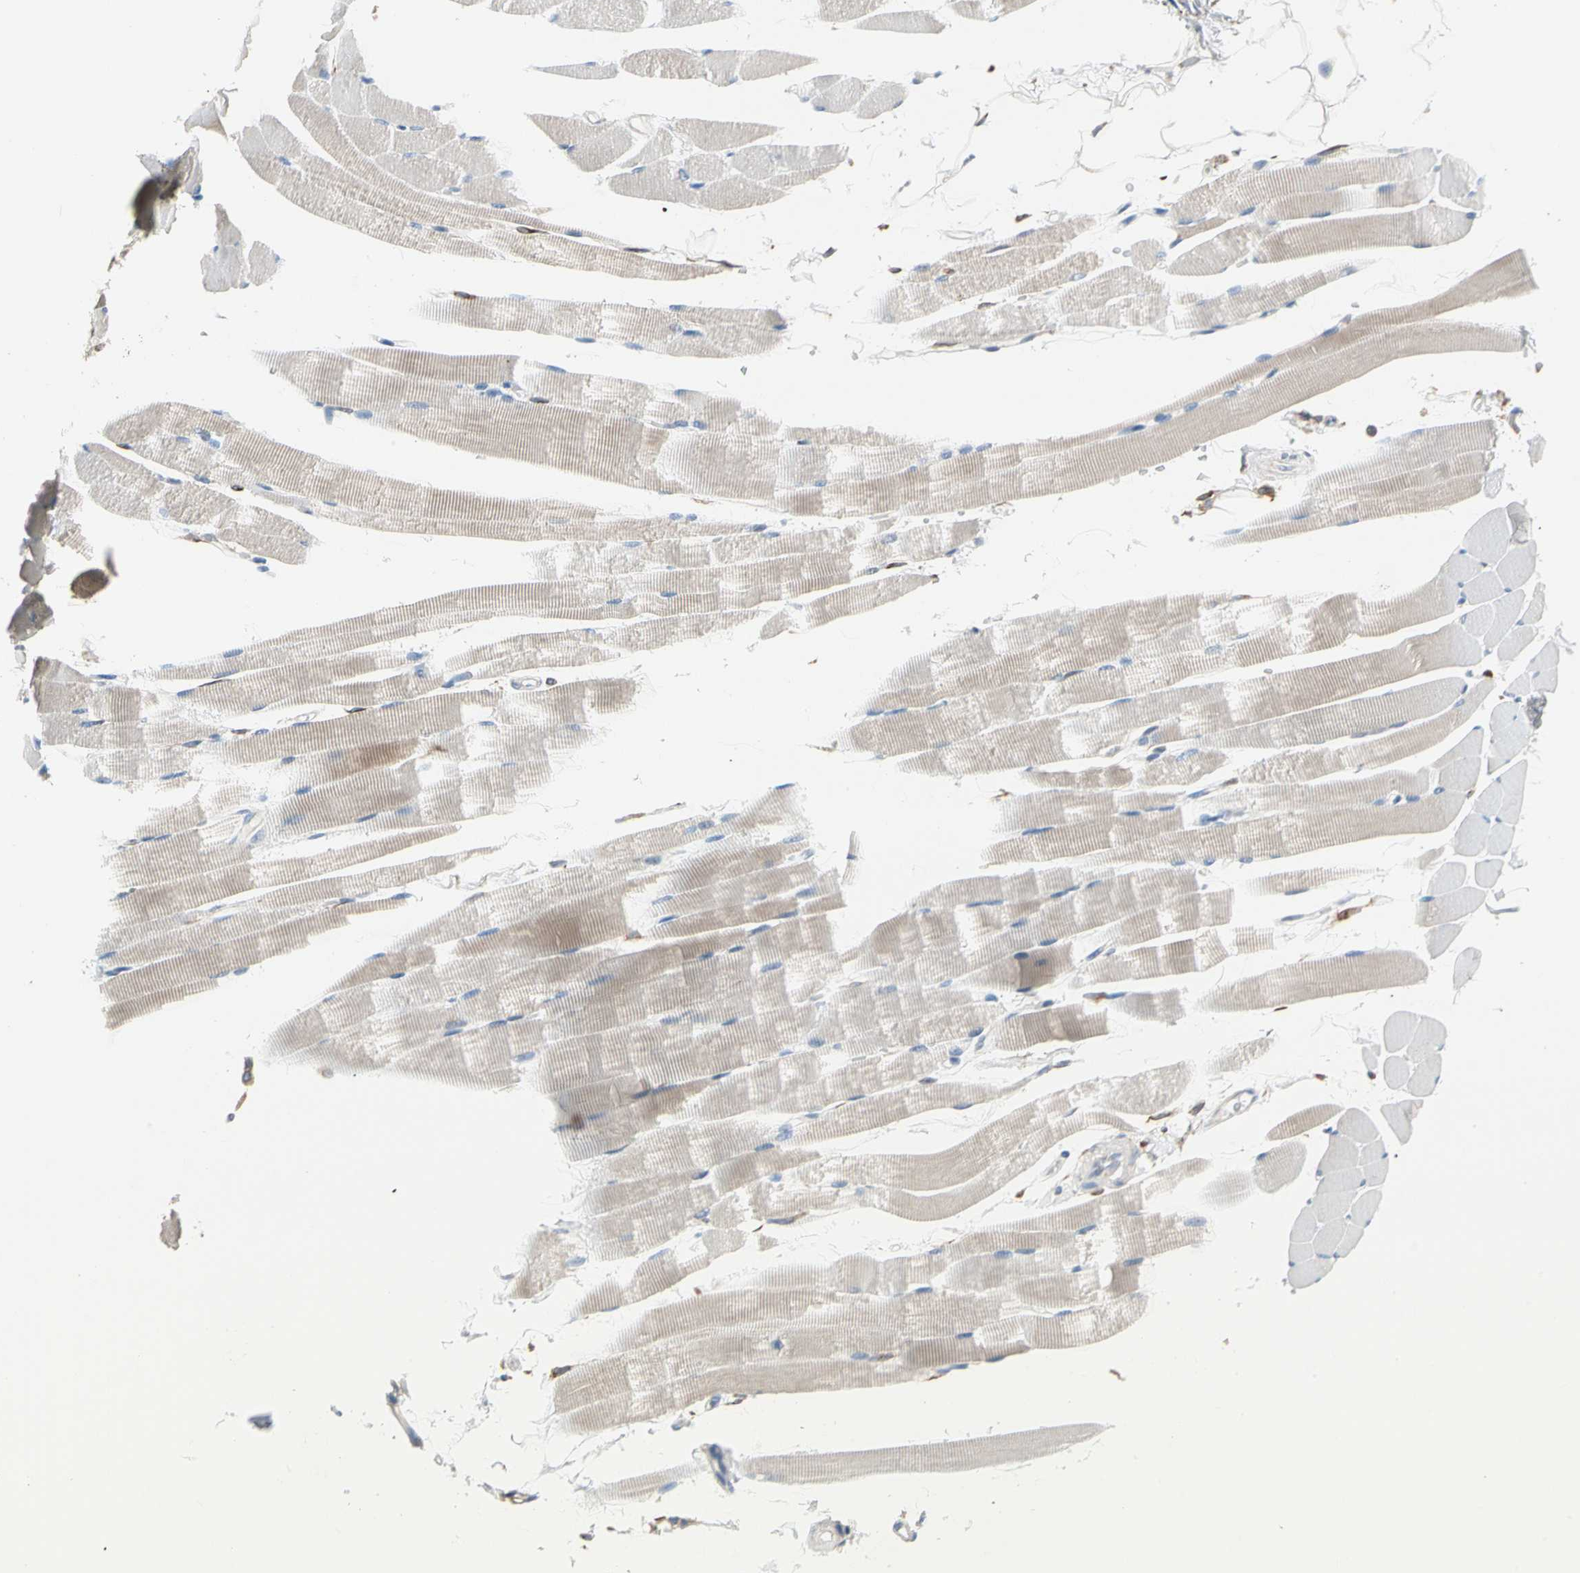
{"staining": {"intensity": "moderate", "quantity": "25%-75%", "location": "cytoplasmic/membranous"}, "tissue": "skeletal muscle", "cell_type": "Myocytes", "image_type": "normal", "snomed": [{"axis": "morphology", "description": "Normal tissue, NOS"}, {"axis": "topography", "description": "Skeletal muscle"}, {"axis": "topography", "description": "Peripheral nerve tissue"}], "caption": "An image showing moderate cytoplasmic/membranous staining in approximately 25%-75% of myocytes in benign skeletal muscle, as visualized by brown immunohistochemical staining.", "gene": "LRPAP1", "patient": {"sex": "female", "age": 84}}